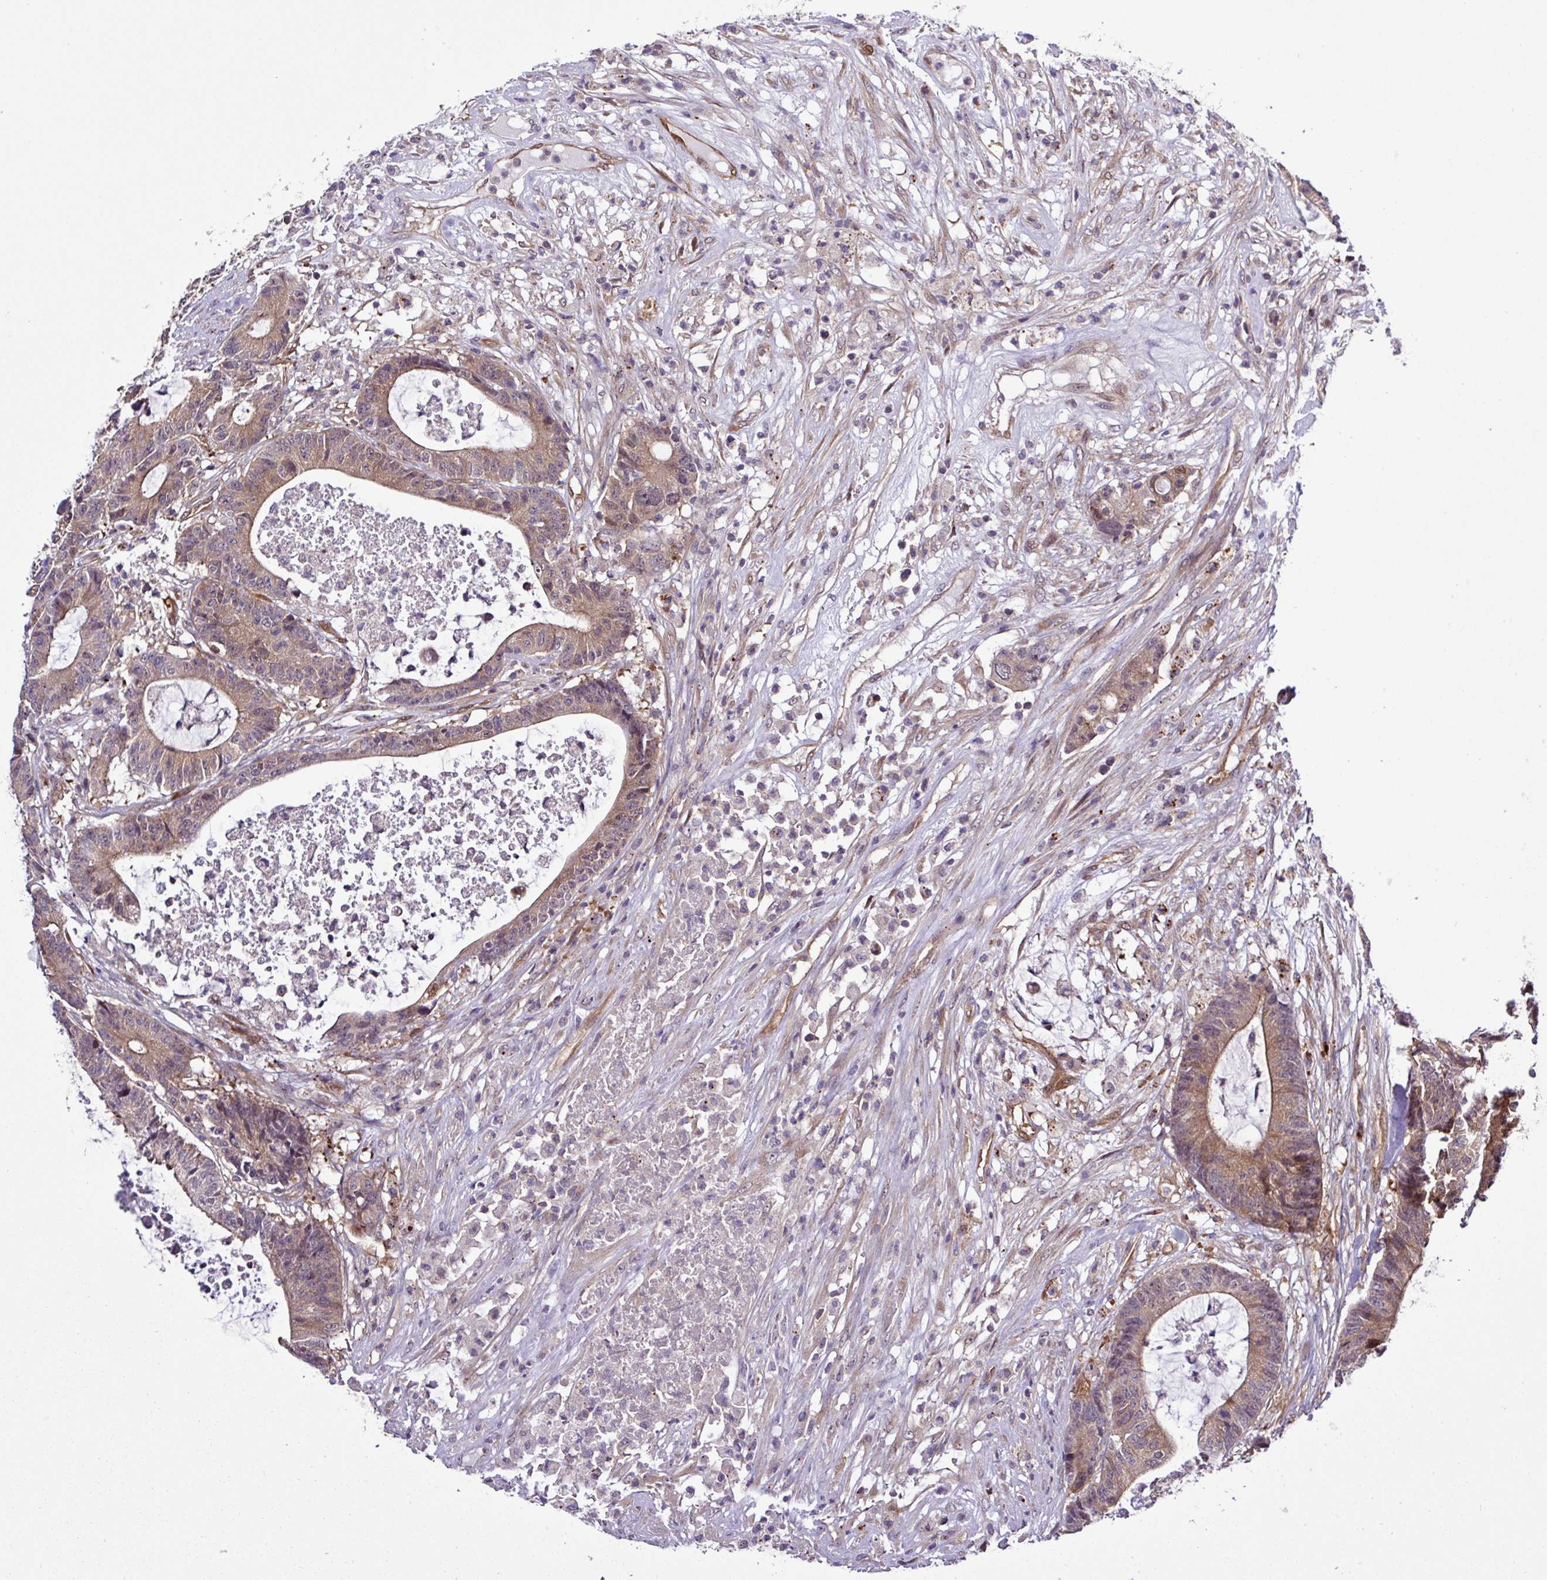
{"staining": {"intensity": "weak", "quantity": ">75%", "location": "cytoplasmic/membranous,nuclear"}, "tissue": "colorectal cancer", "cell_type": "Tumor cells", "image_type": "cancer", "snomed": [{"axis": "morphology", "description": "Adenocarcinoma, NOS"}, {"axis": "topography", "description": "Colon"}], "caption": "The immunohistochemical stain labels weak cytoplasmic/membranous and nuclear expression in tumor cells of colorectal cancer (adenocarcinoma) tissue.", "gene": "CARHSP1", "patient": {"sex": "female", "age": 84}}